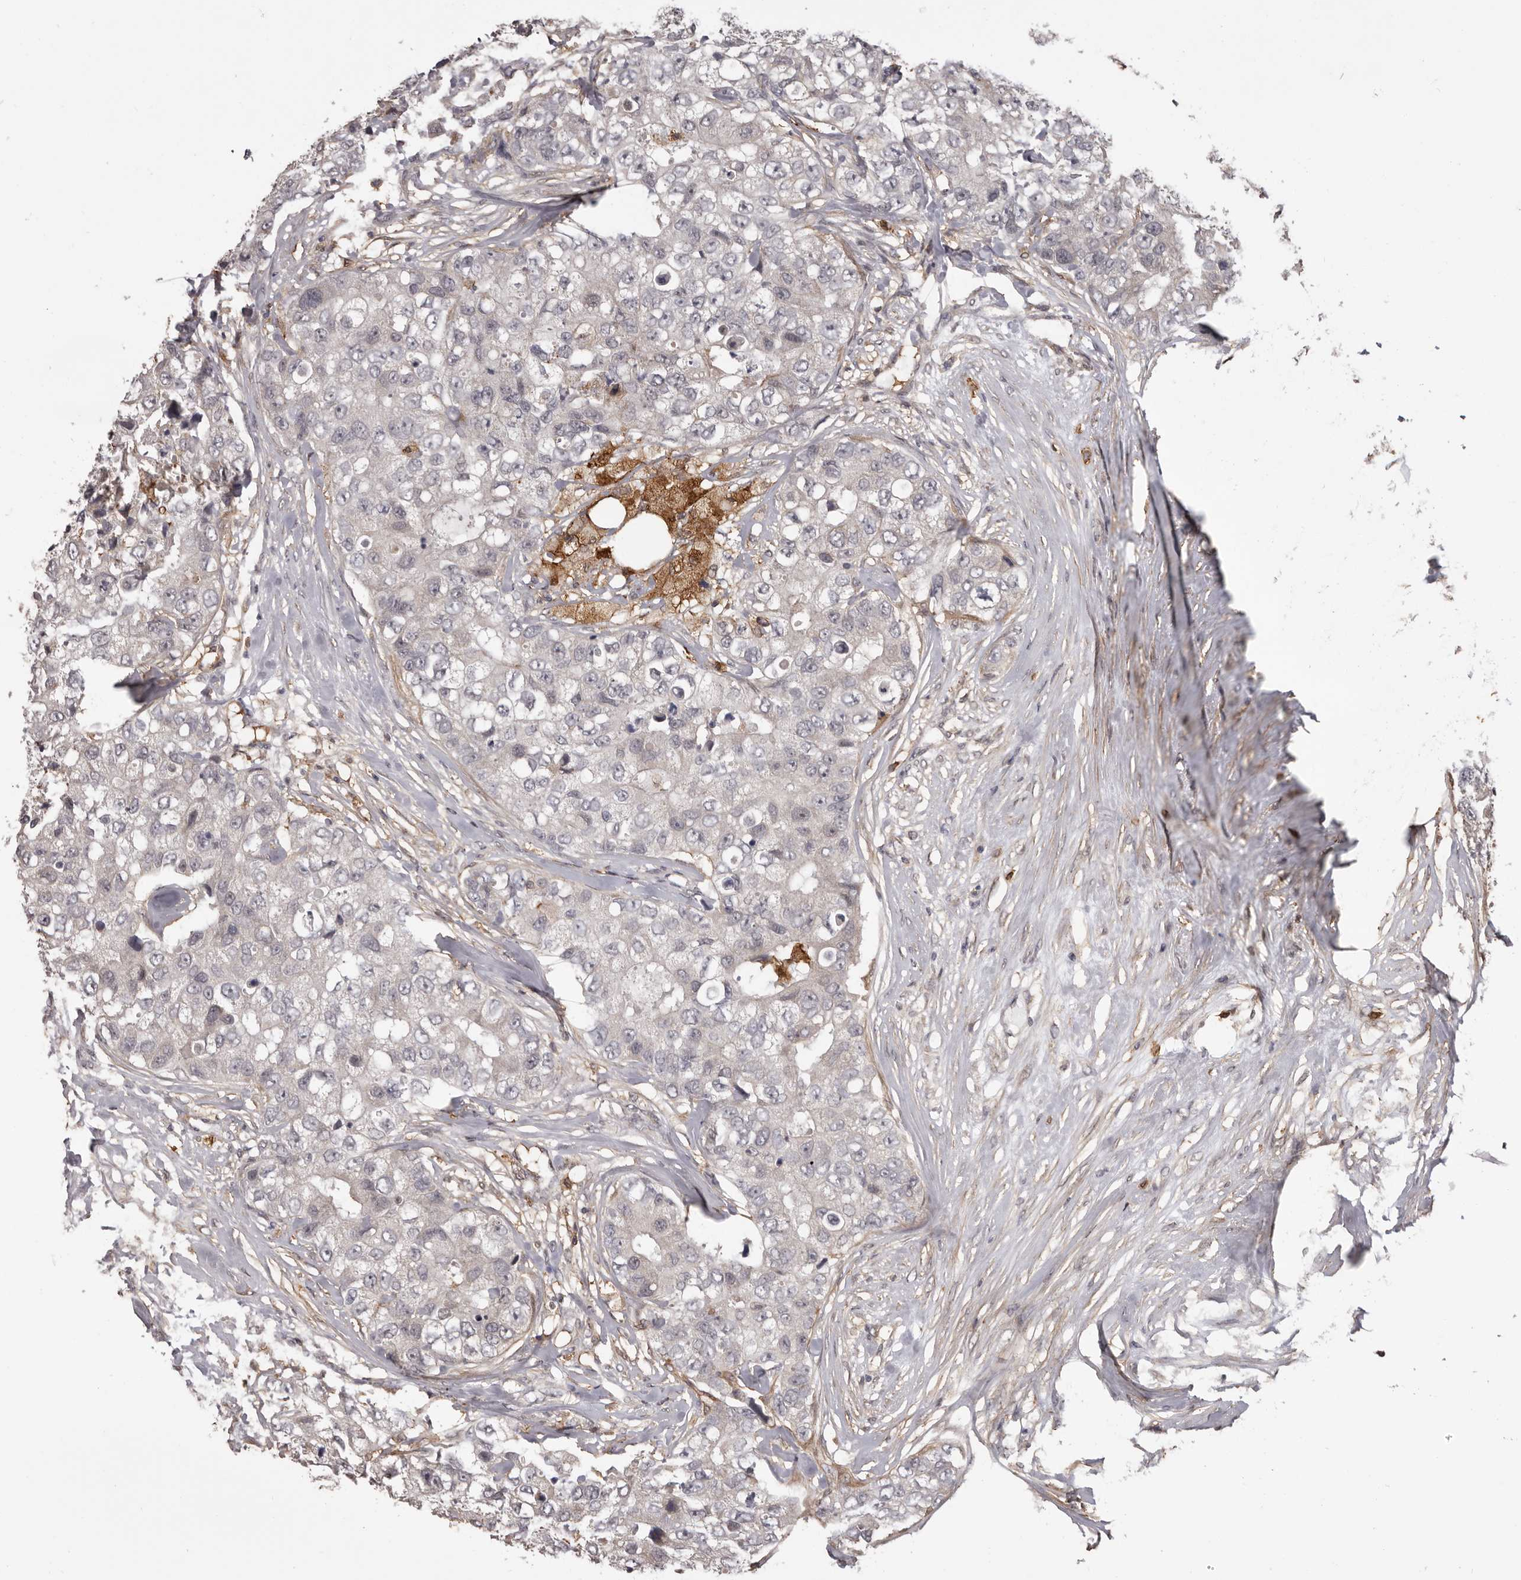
{"staining": {"intensity": "negative", "quantity": "none", "location": "none"}, "tissue": "breast cancer", "cell_type": "Tumor cells", "image_type": "cancer", "snomed": [{"axis": "morphology", "description": "Duct carcinoma"}, {"axis": "topography", "description": "Breast"}], "caption": "Human breast cancer (intraductal carcinoma) stained for a protein using IHC displays no expression in tumor cells.", "gene": "PRR12", "patient": {"sex": "female", "age": 62}}